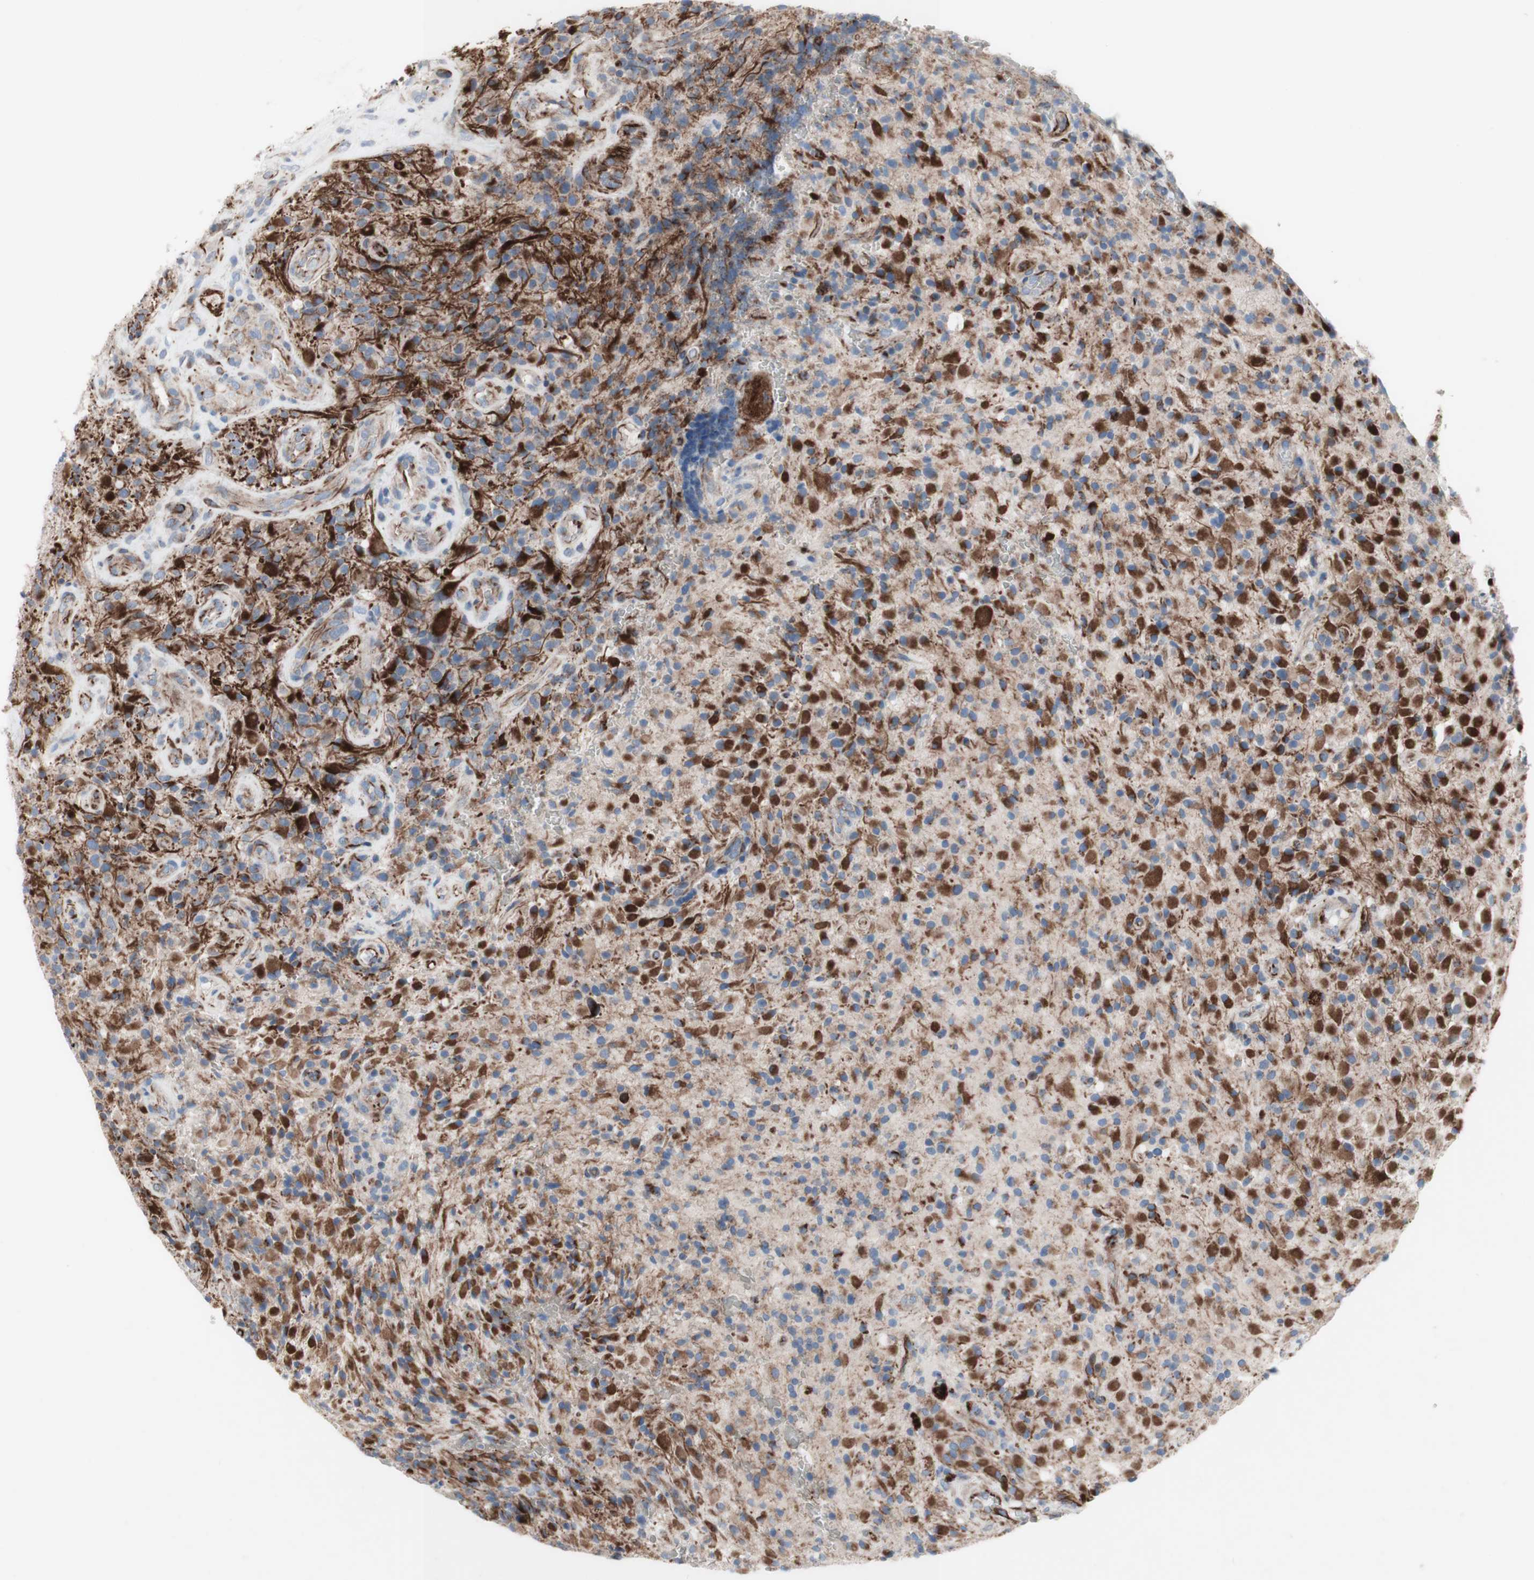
{"staining": {"intensity": "strong", "quantity": ">75%", "location": "cytoplasmic/membranous"}, "tissue": "glioma", "cell_type": "Tumor cells", "image_type": "cancer", "snomed": [{"axis": "morphology", "description": "Glioma, malignant, High grade"}, {"axis": "topography", "description": "Brain"}], "caption": "This histopathology image shows immunohistochemistry staining of malignant high-grade glioma, with high strong cytoplasmic/membranous positivity in approximately >75% of tumor cells.", "gene": "AGPAT5", "patient": {"sex": "male", "age": 71}}